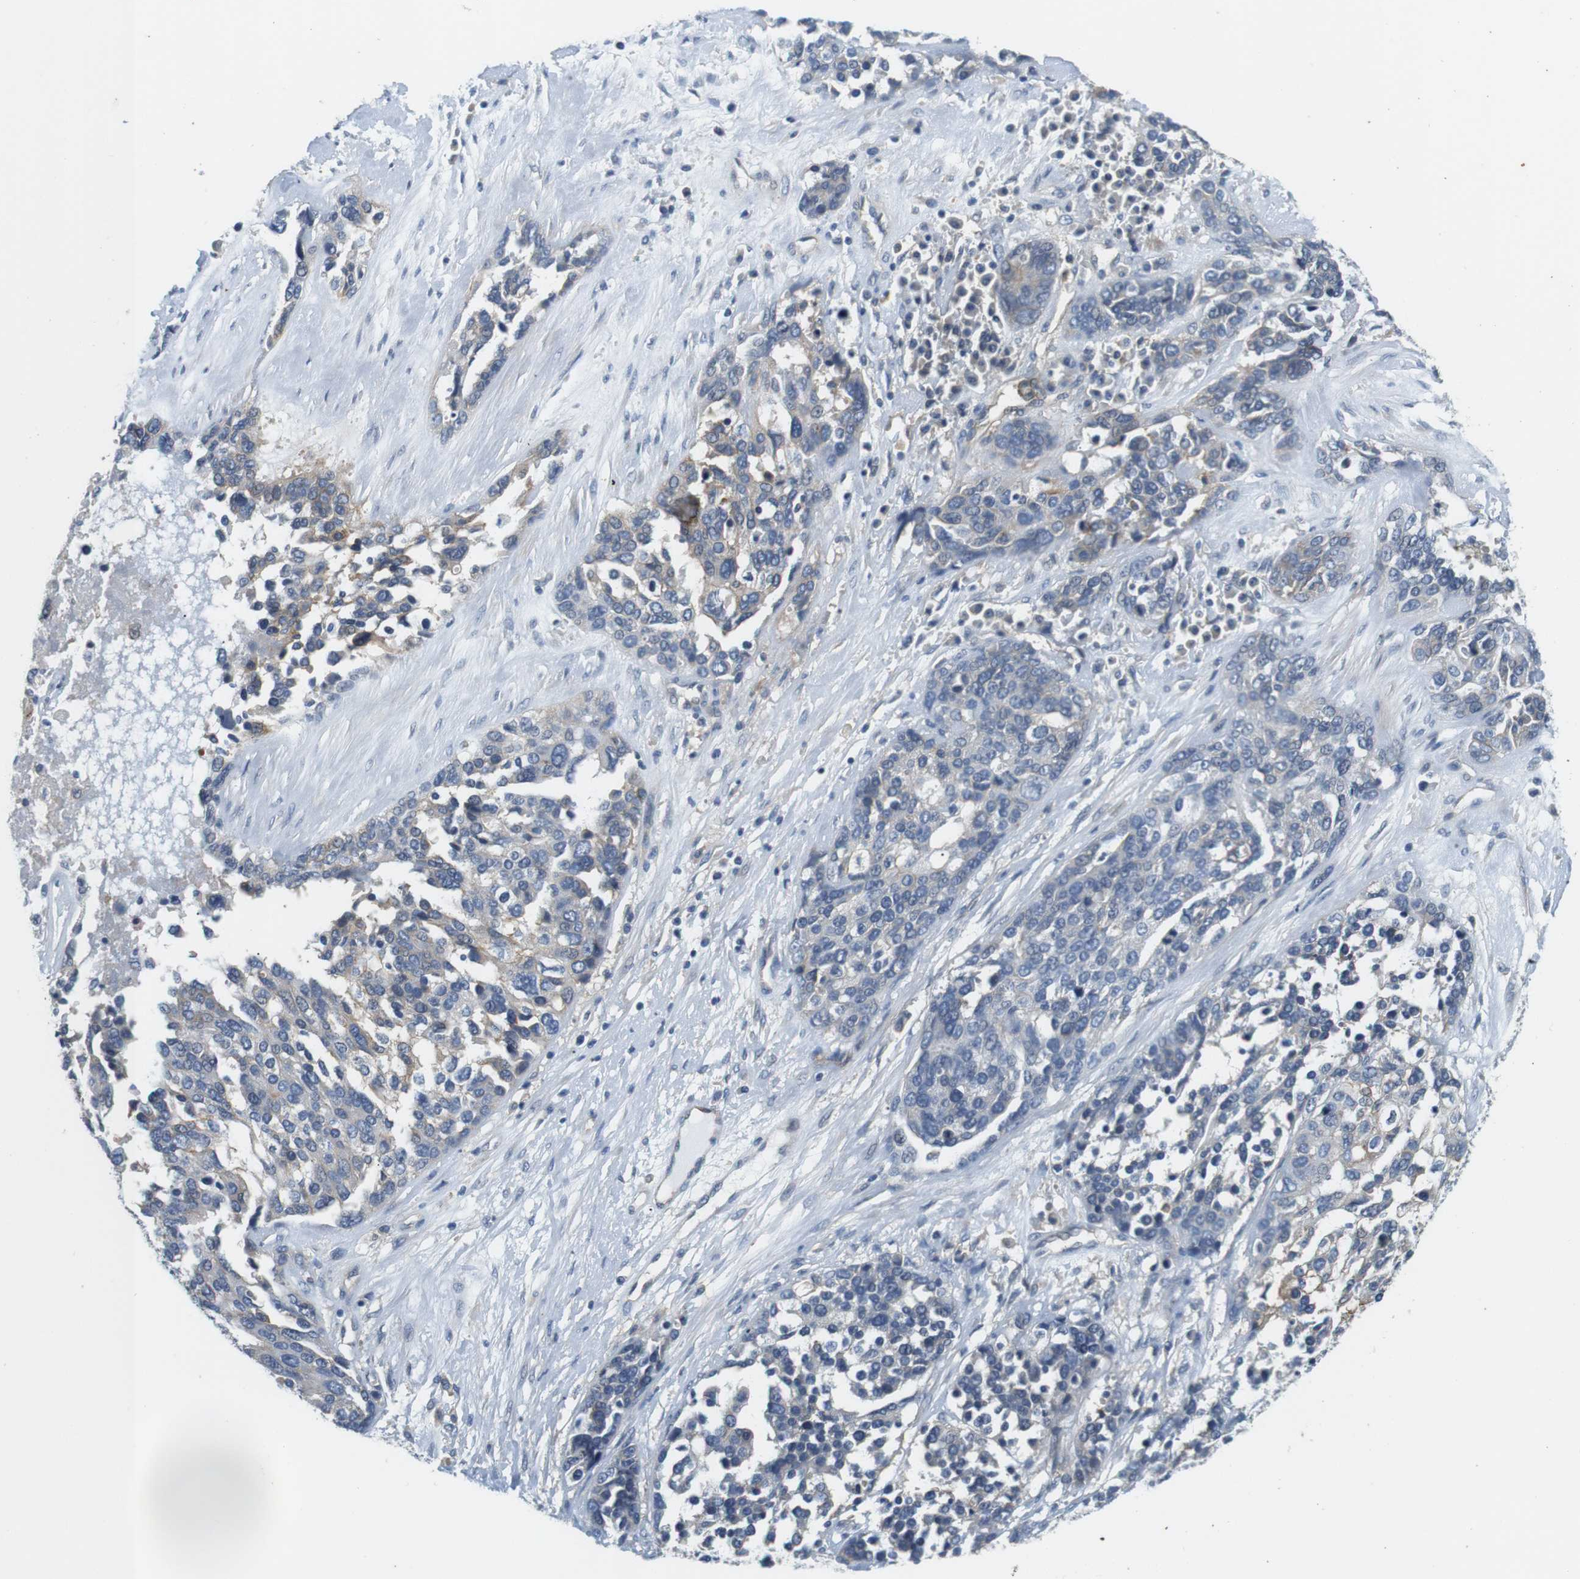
{"staining": {"intensity": "negative", "quantity": "none", "location": "none"}, "tissue": "ovarian cancer", "cell_type": "Tumor cells", "image_type": "cancer", "snomed": [{"axis": "morphology", "description": "Cystadenocarcinoma, serous, NOS"}, {"axis": "topography", "description": "Ovary"}], "caption": "A photomicrograph of human serous cystadenocarcinoma (ovarian) is negative for staining in tumor cells.", "gene": "SLC30A1", "patient": {"sex": "female", "age": 44}}